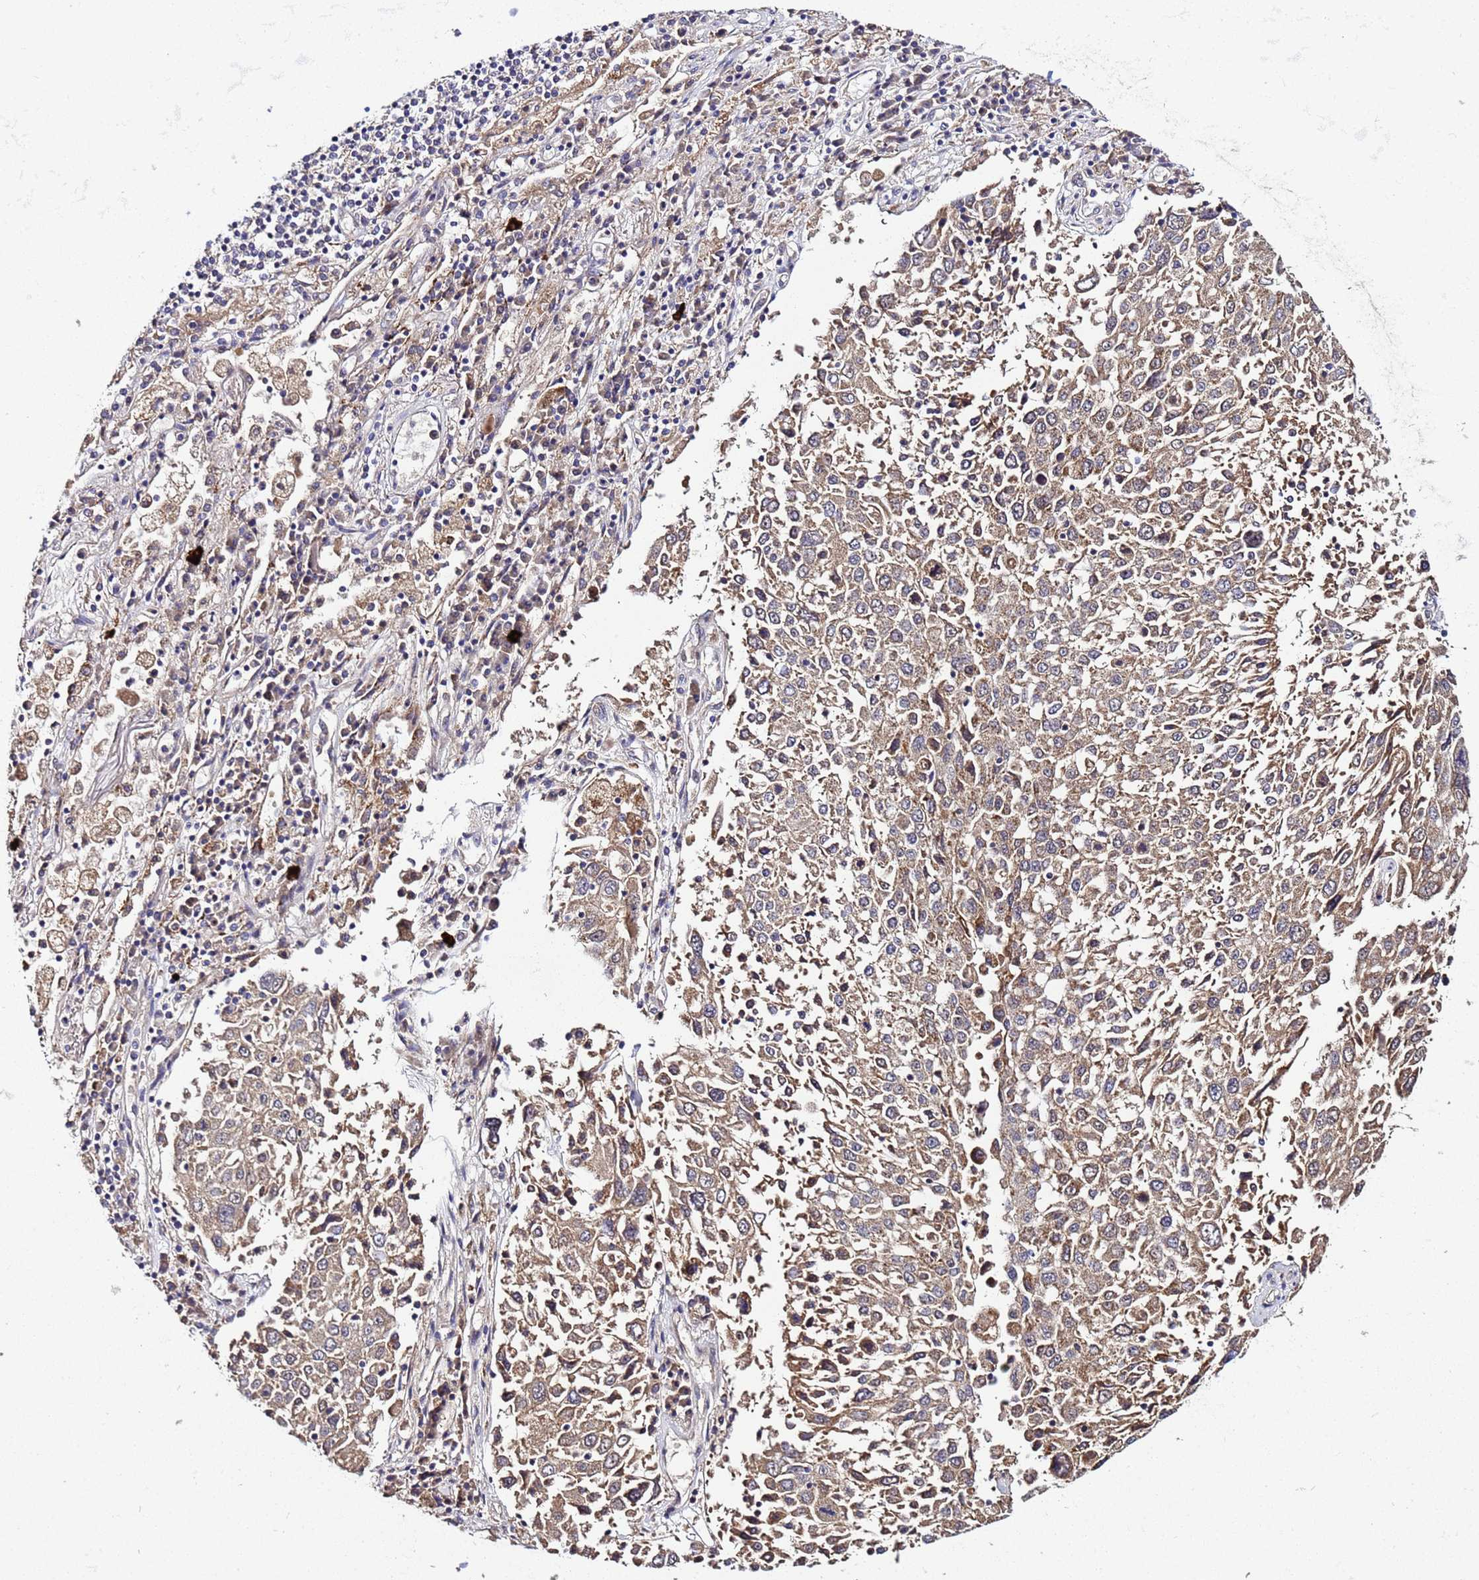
{"staining": {"intensity": "moderate", "quantity": "25%-75%", "location": "cytoplasmic/membranous"}, "tissue": "lung cancer", "cell_type": "Tumor cells", "image_type": "cancer", "snomed": [{"axis": "morphology", "description": "Squamous cell carcinoma, NOS"}, {"axis": "topography", "description": "Lung"}], "caption": "Immunohistochemistry micrograph of neoplastic tissue: human lung squamous cell carcinoma stained using immunohistochemistry displays medium levels of moderate protein expression localized specifically in the cytoplasmic/membranous of tumor cells, appearing as a cytoplasmic/membranous brown color.", "gene": "PLXDC2", "patient": {"sex": "male", "age": 65}}